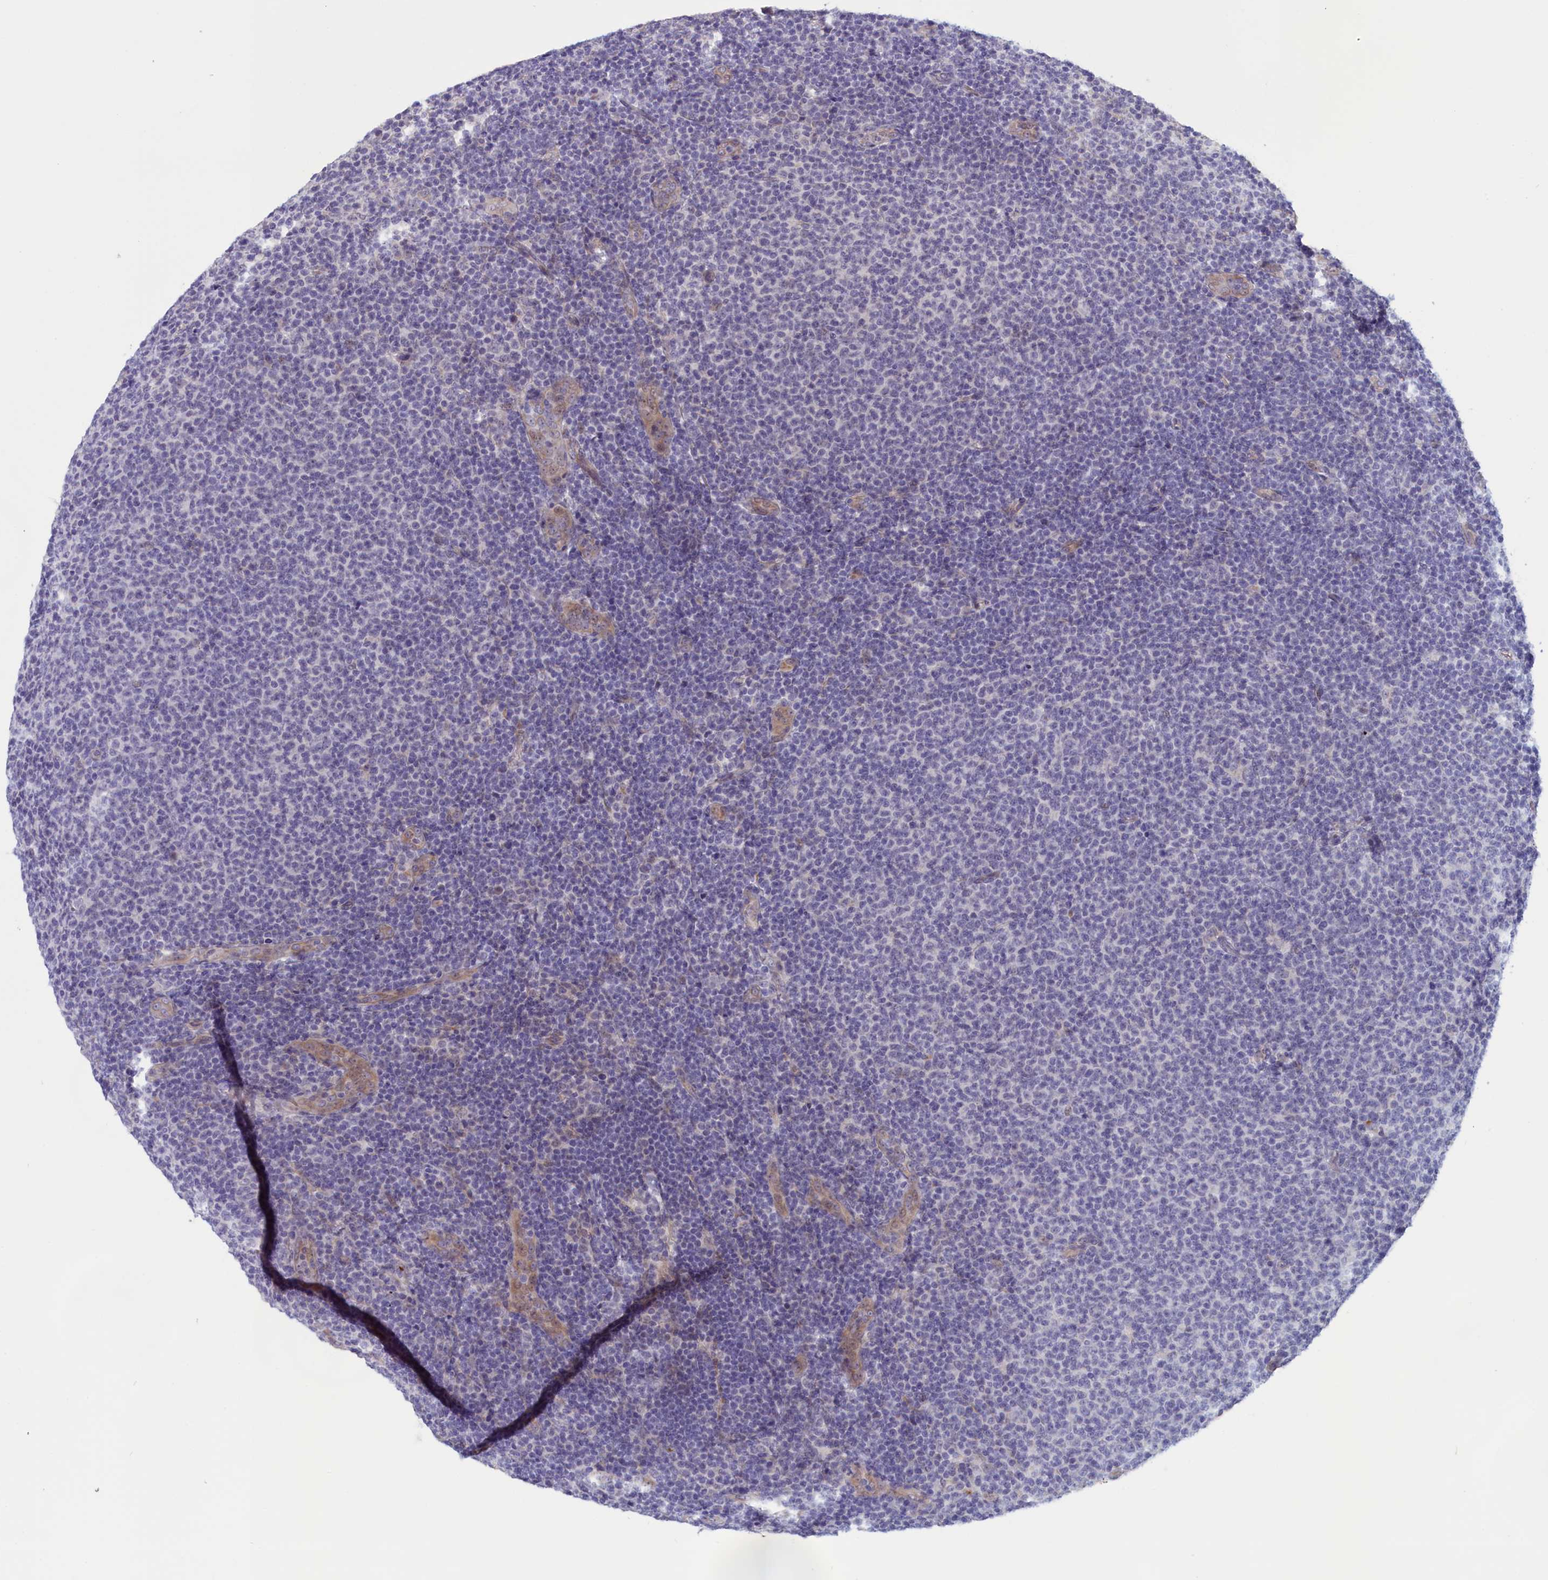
{"staining": {"intensity": "negative", "quantity": "none", "location": "none"}, "tissue": "lymphoma", "cell_type": "Tumor cells", "image_type": "cancer", "snomed": [{"axis": "morphology", "description": "Malignant lymphoma, non-Hodgkin's type, Low grade"}, {"axis": "topography", "description": "Lymph node"}], "caption": "This photomicrograph is of malignant lymphoma, non-Hodgkin's type (low-grade) stained with IHC to label a protein in brown with the nuclei are counter-stained blue. There is no staining in tumor cells.", "gene": "IGFALS", "patient": {"sex": "male", "age": 66}}